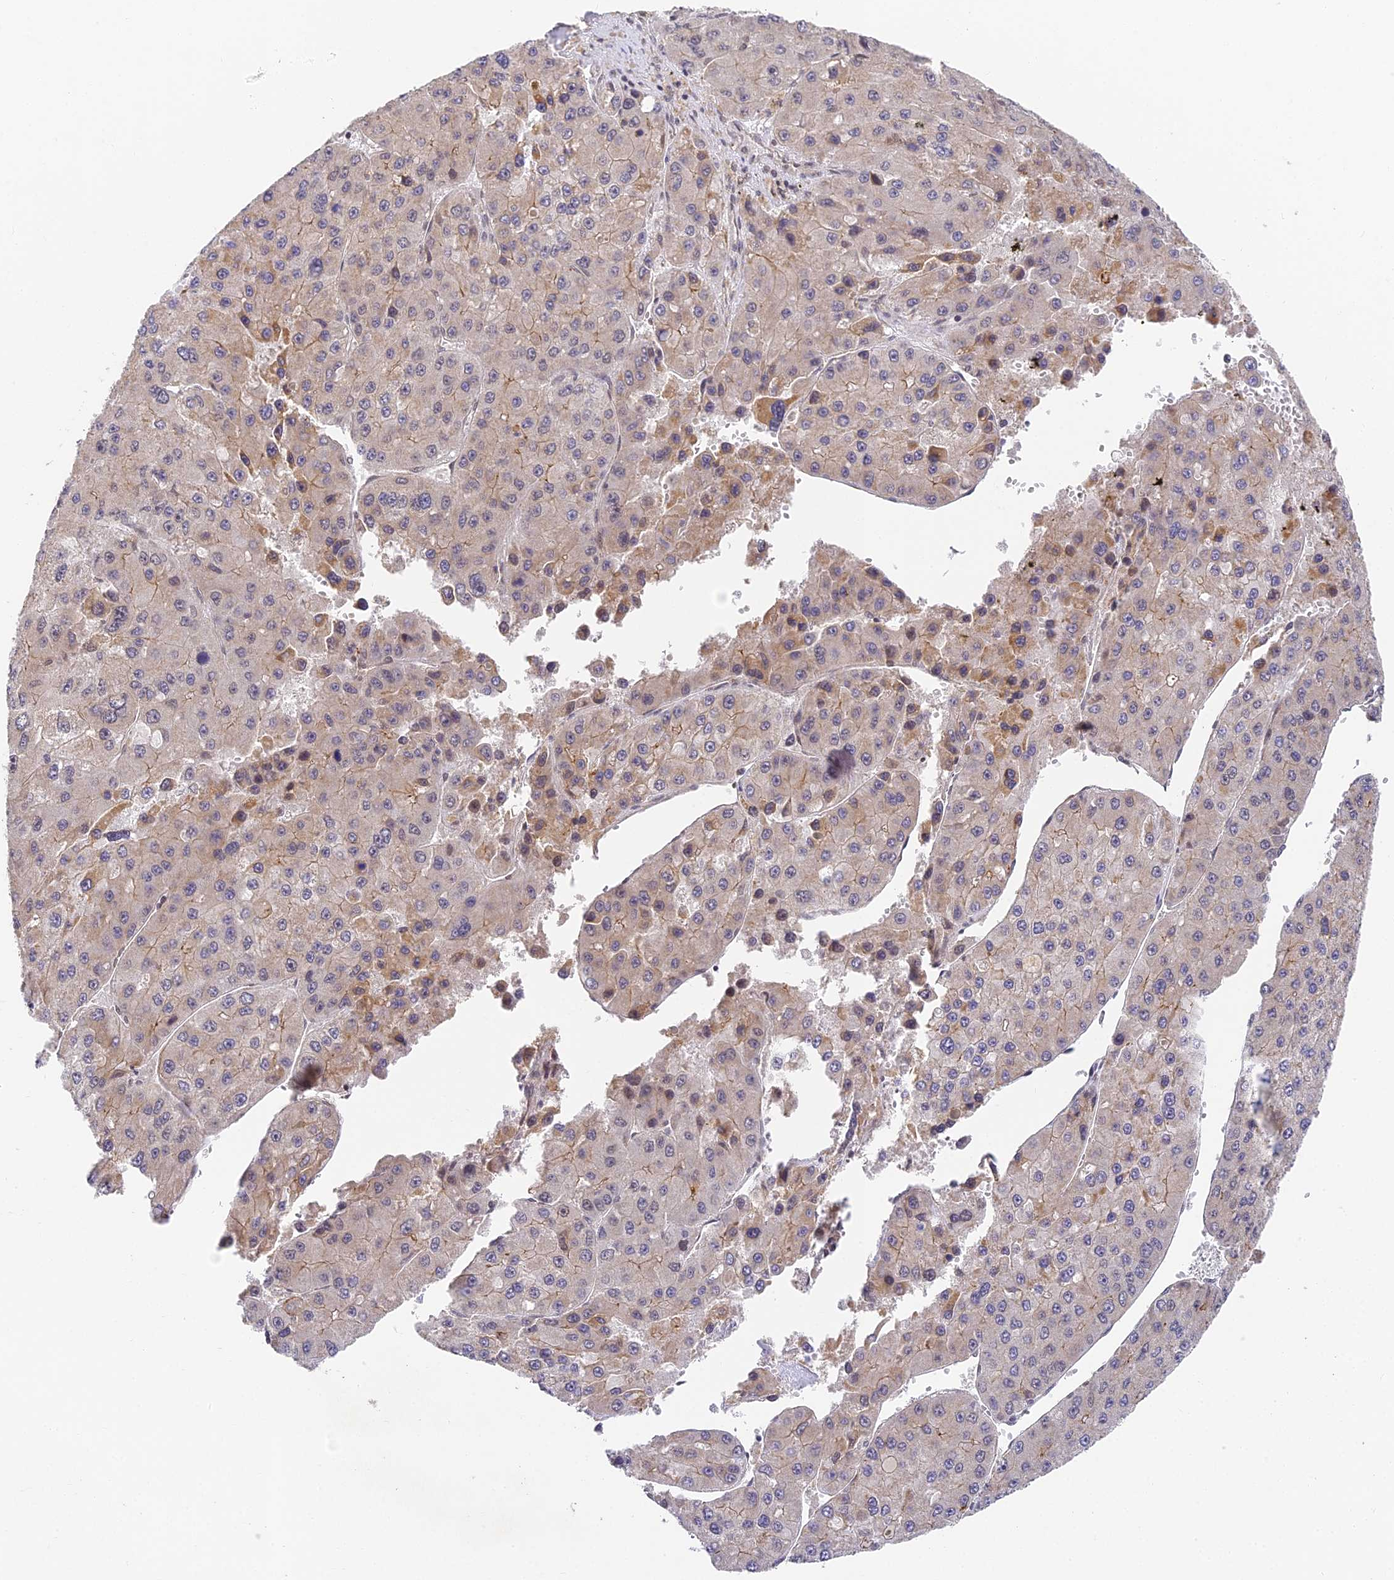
{"staining": {"intensity": "weak", "quantity": "<25%", "location": "cytoplasmic/membranous"}, "tissue": "liver cancer", "cell_type": "Tumor cells", "image_type": "cancer", "snomed": [{"axis": "morphology", "description": "Carcinoma, Hepatocellular, NOS"}, {"axis": "topography", "description": "Liver"}], "caption": "Photomicrograph shows no significant protein expression in tumor cells of liver cancer (hepatocellular carcinoma).", "gene": "DNAAF10", "patient": {"sex": "female", "age": 73}}